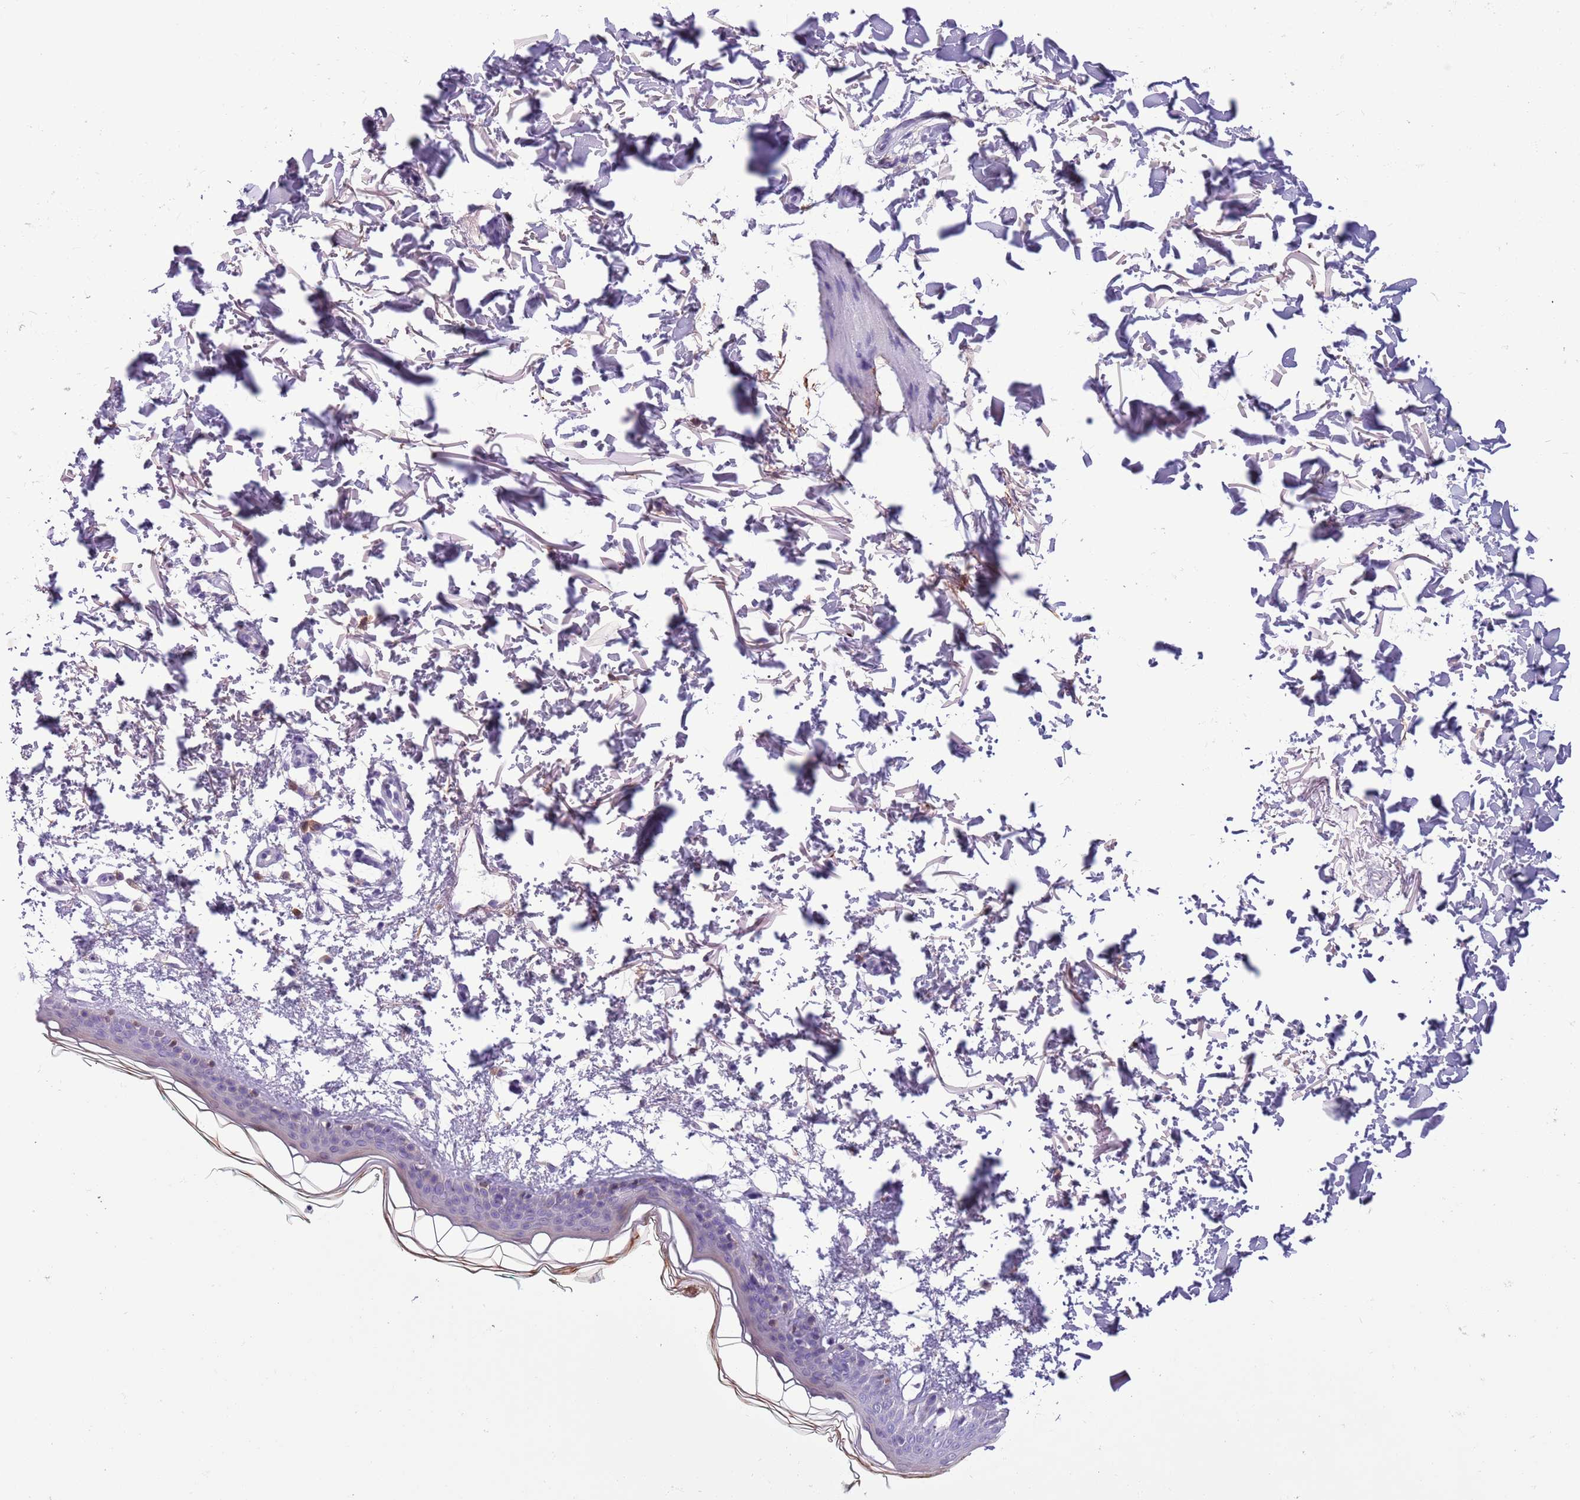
{"staining": {"intensity": "negative", "quantity": "none", "location": "none"}, "tissue": "skin", "cell_type": "Fibroblasts", "image_type": "normal", "snomed": [{"axis": "morphology", "description": "Normal tissue, NOS"}, {"axis": "topography", "description": "Skin"}], "caption": "This is a photomicrograph of immunohistochemistry staining of normal skin, which shows no positivity in fibroblasts. Nuclei are stained in blue.", "gene": "PFKFB2", "patient": {"sex": "male", "age": 66}}